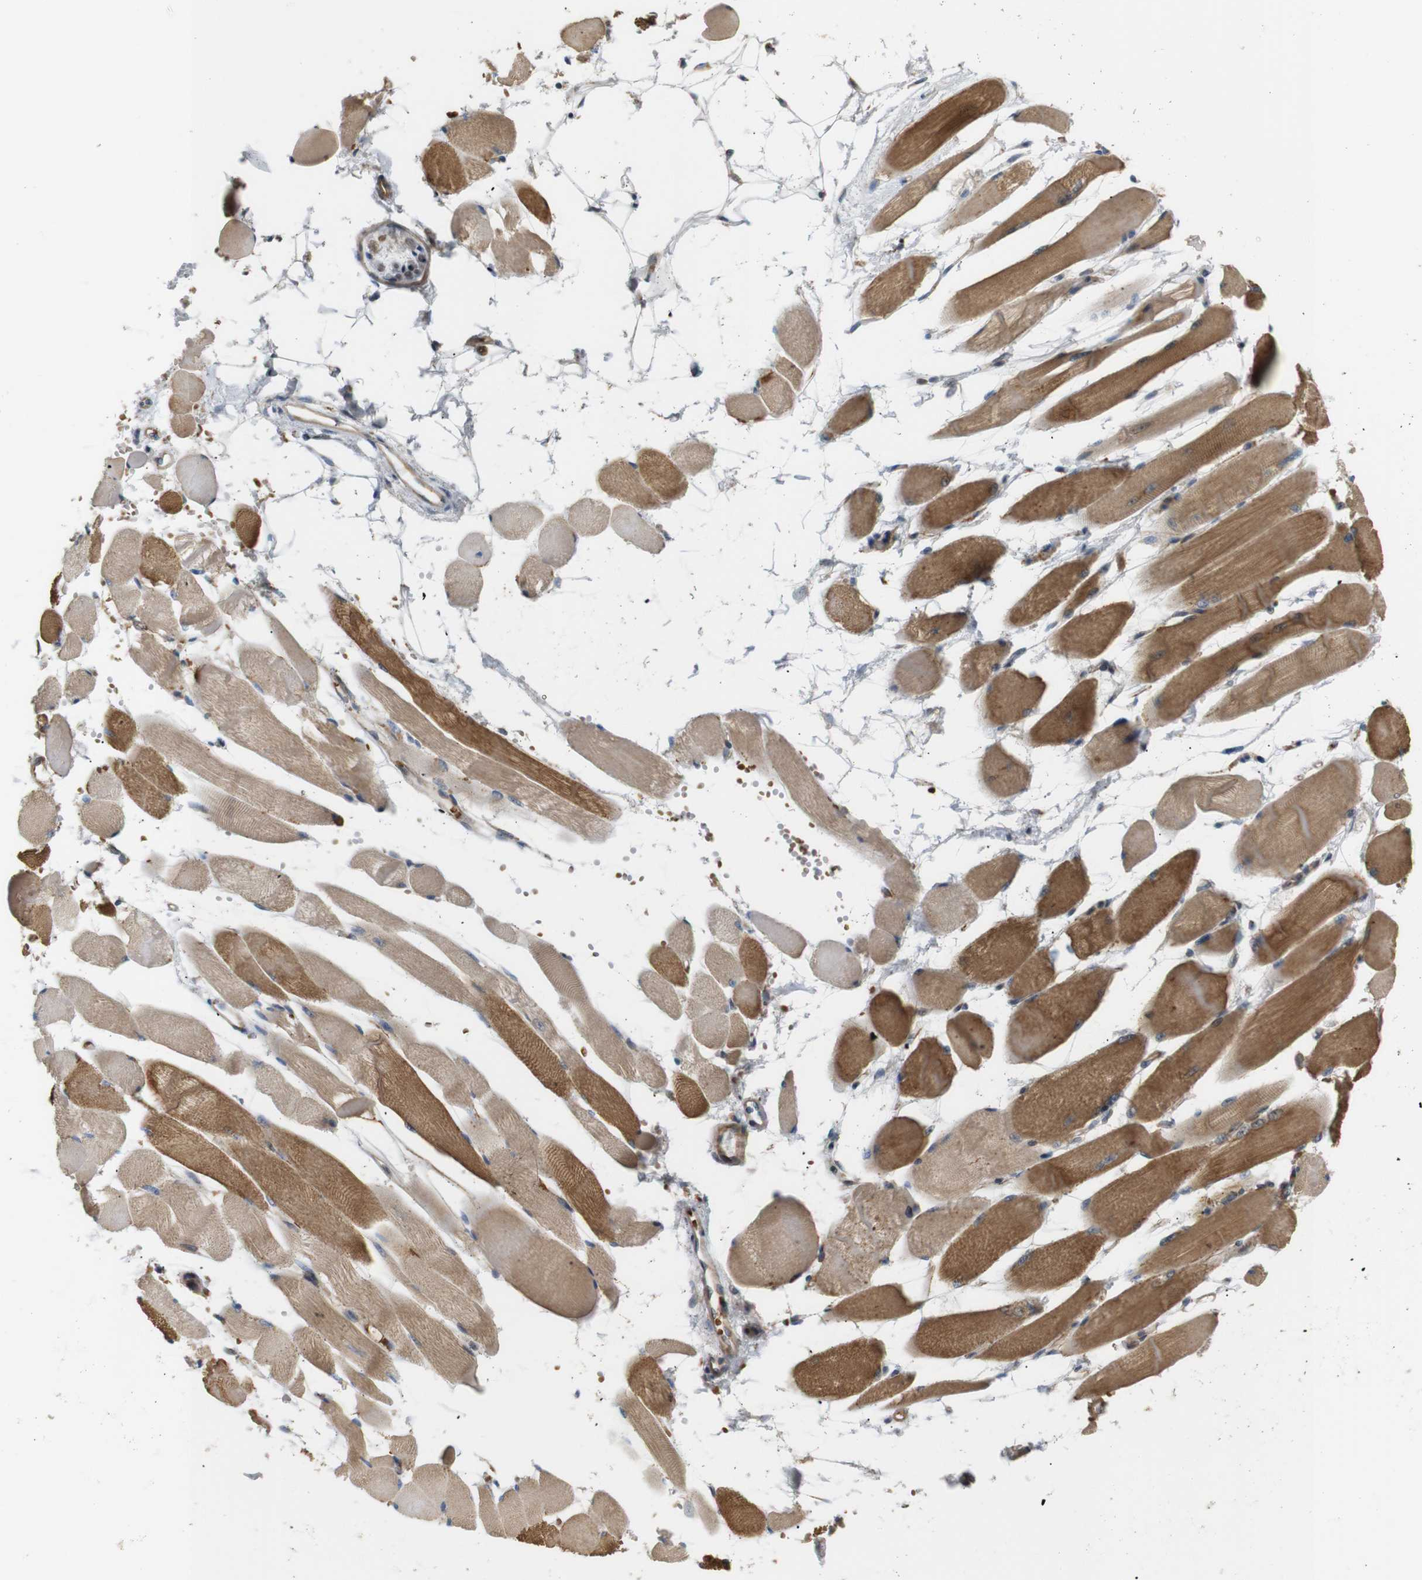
{"staining": {"intensity": "moderate", "quantity": ">75%", "location": "cytoplasmic/membranous"}, "tissue": "skeletal muscle", "cell_type": "Myocytes", "image_type": "normal", "snomed": [{"axis": "morphology", "description": "Normal tissue, NOS"}, {"axis": "topography", "description": "Skeletal muscle"}, {"axis": "topography", "description": "Peripheral nerve tissue"}], "caption": "IHC micrograph of benign skeletal muscle: skeletal muscle stained using immunohistochemistry (IHC) exhibits medium levels of moderate protein expression localized specifically in the cytoplasmic/membranous of myocytes, appearing as a cytoplasmic/membranous brown color.", "gene": "RPTOR", "patient": {"sex": "female", "age": 84}}